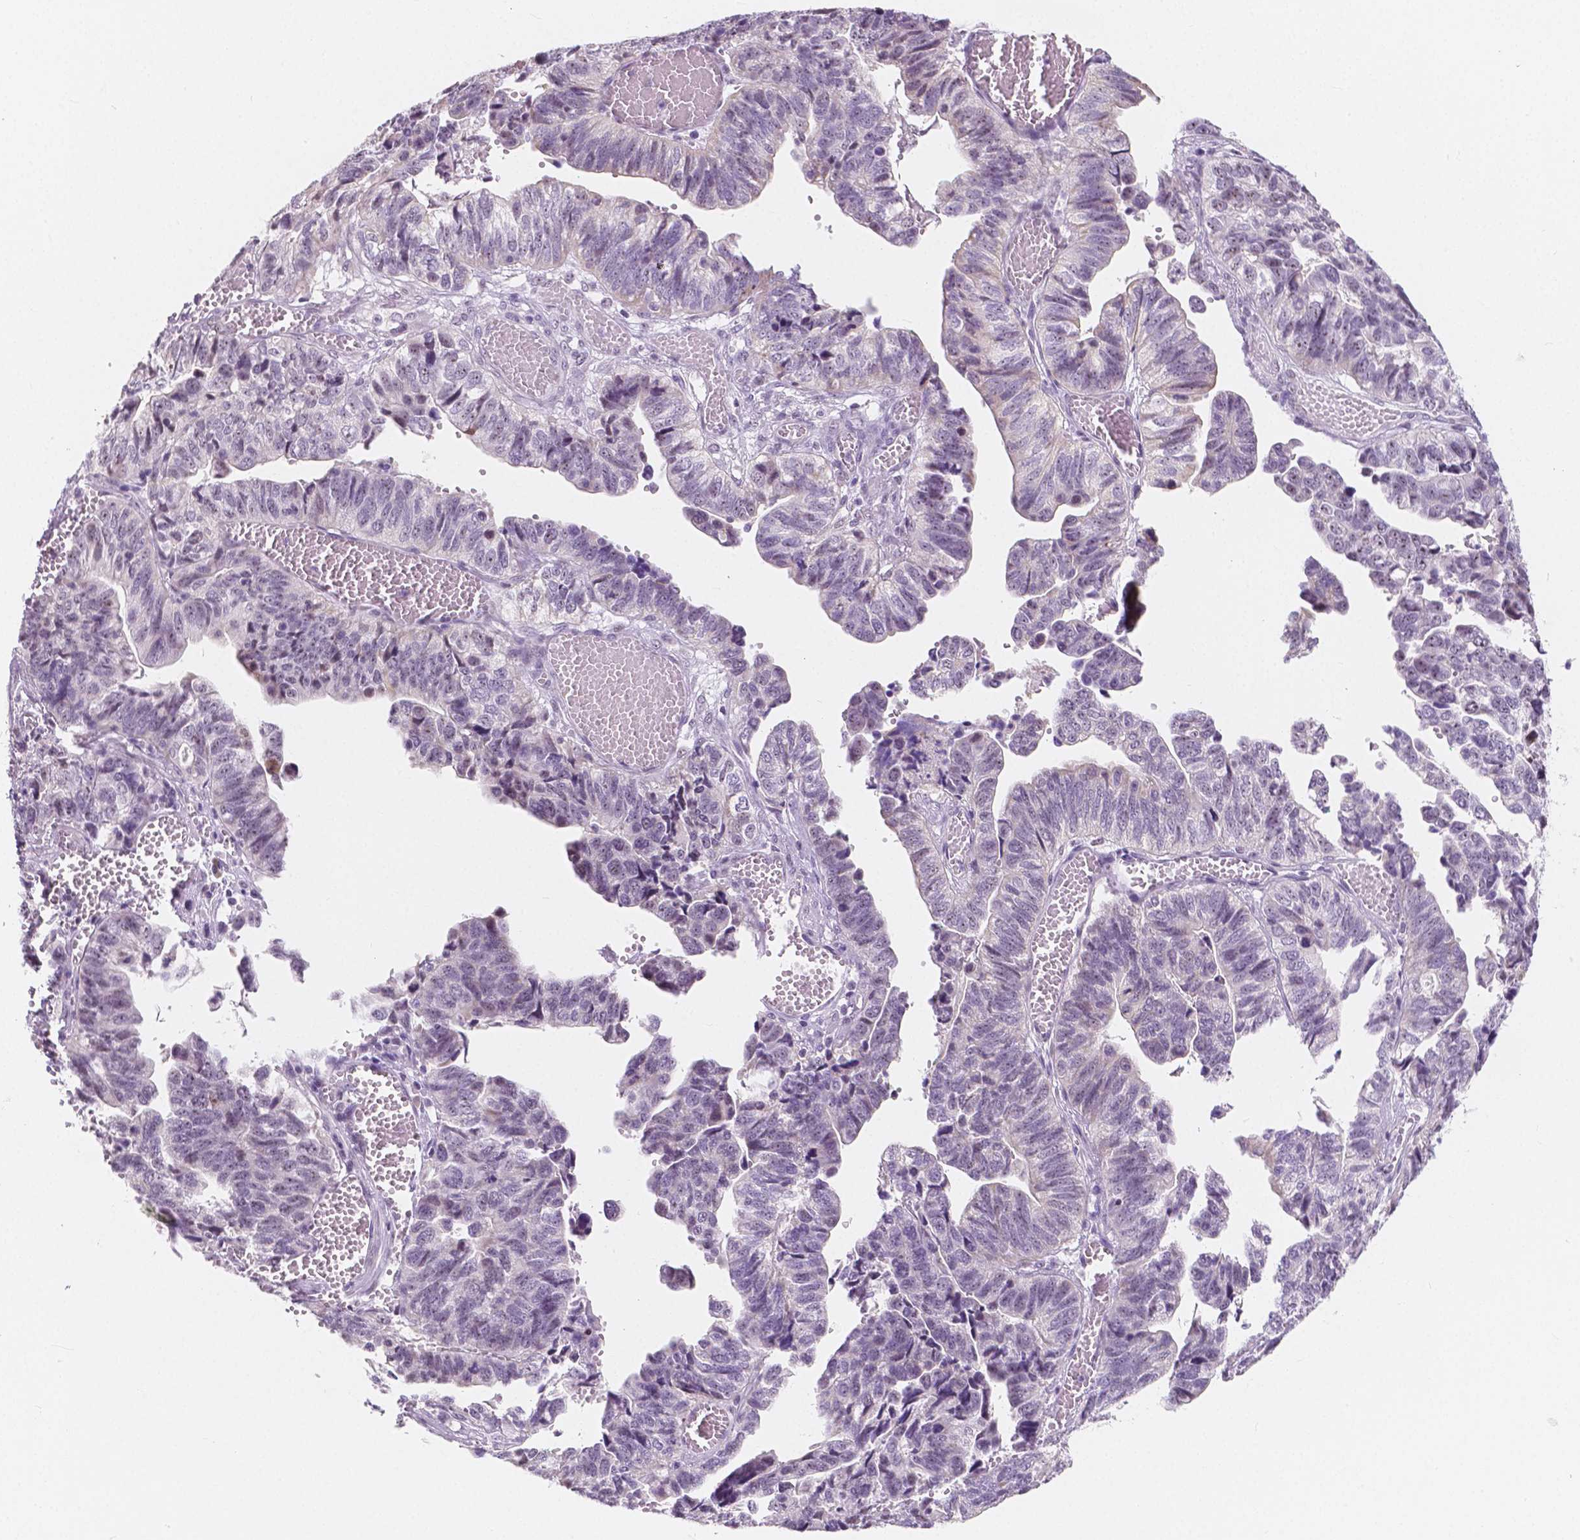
{"staining": {"intensity": "negative", "quantity": "none", "location": "none"}, "tissue": "stomach cancer", "cell_type": "Tumor cells", "image_type": "cancer", "snomed": [{"axis": "morphology", "description": "Adenocarcinoma, NOS"}, {"axis": "topography", "description": "Stomach, upper"}], "caption": "Tumor cells are negative for brown protein staining in adenocarcinoma (stomach).", "gene": "NOLC1", "patient": {"sex": "female", "age": 67}}